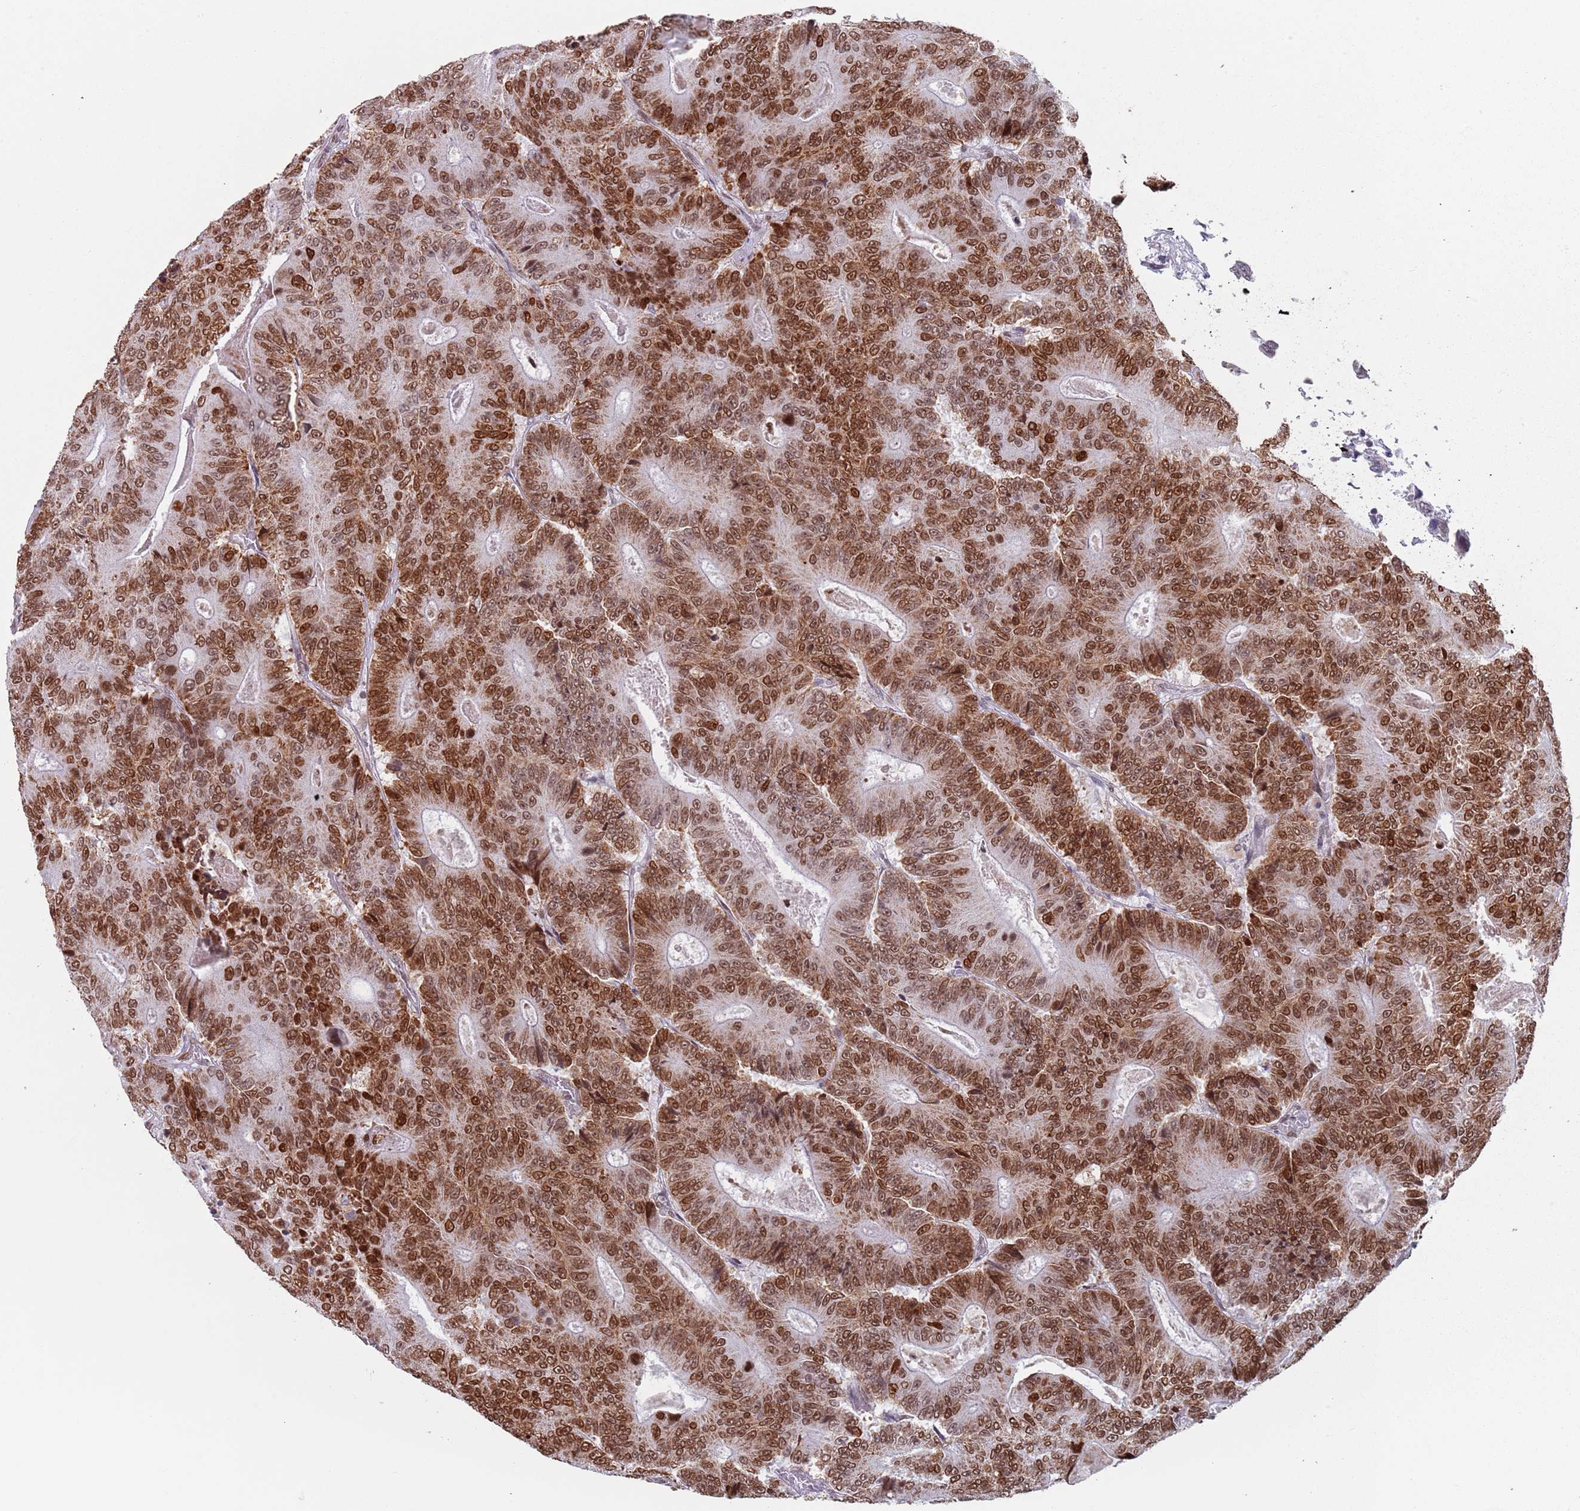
{"staining": {"intensity": "moderate", "quantity": ">75%", "location": "cytoplasmic/membranous,nuclear"}, "tissue": "colorectal cancer", "cell_type": "Tumor cells", "image_type": "cancer", "snomed": [{"axis": "morphology", "description": "Adenocarcinoma, NOS"}, {"axis": "topography", "description": "Colon"}], "caption": "Colorectal cancer stained with a brown dye demonstrates moderate cytoplasmic/membranous and nuclear positive positivity in approximately >75% of tumor cells.", "gene": "MFSD12", "patient": {"sex": "male", "age": 83}}